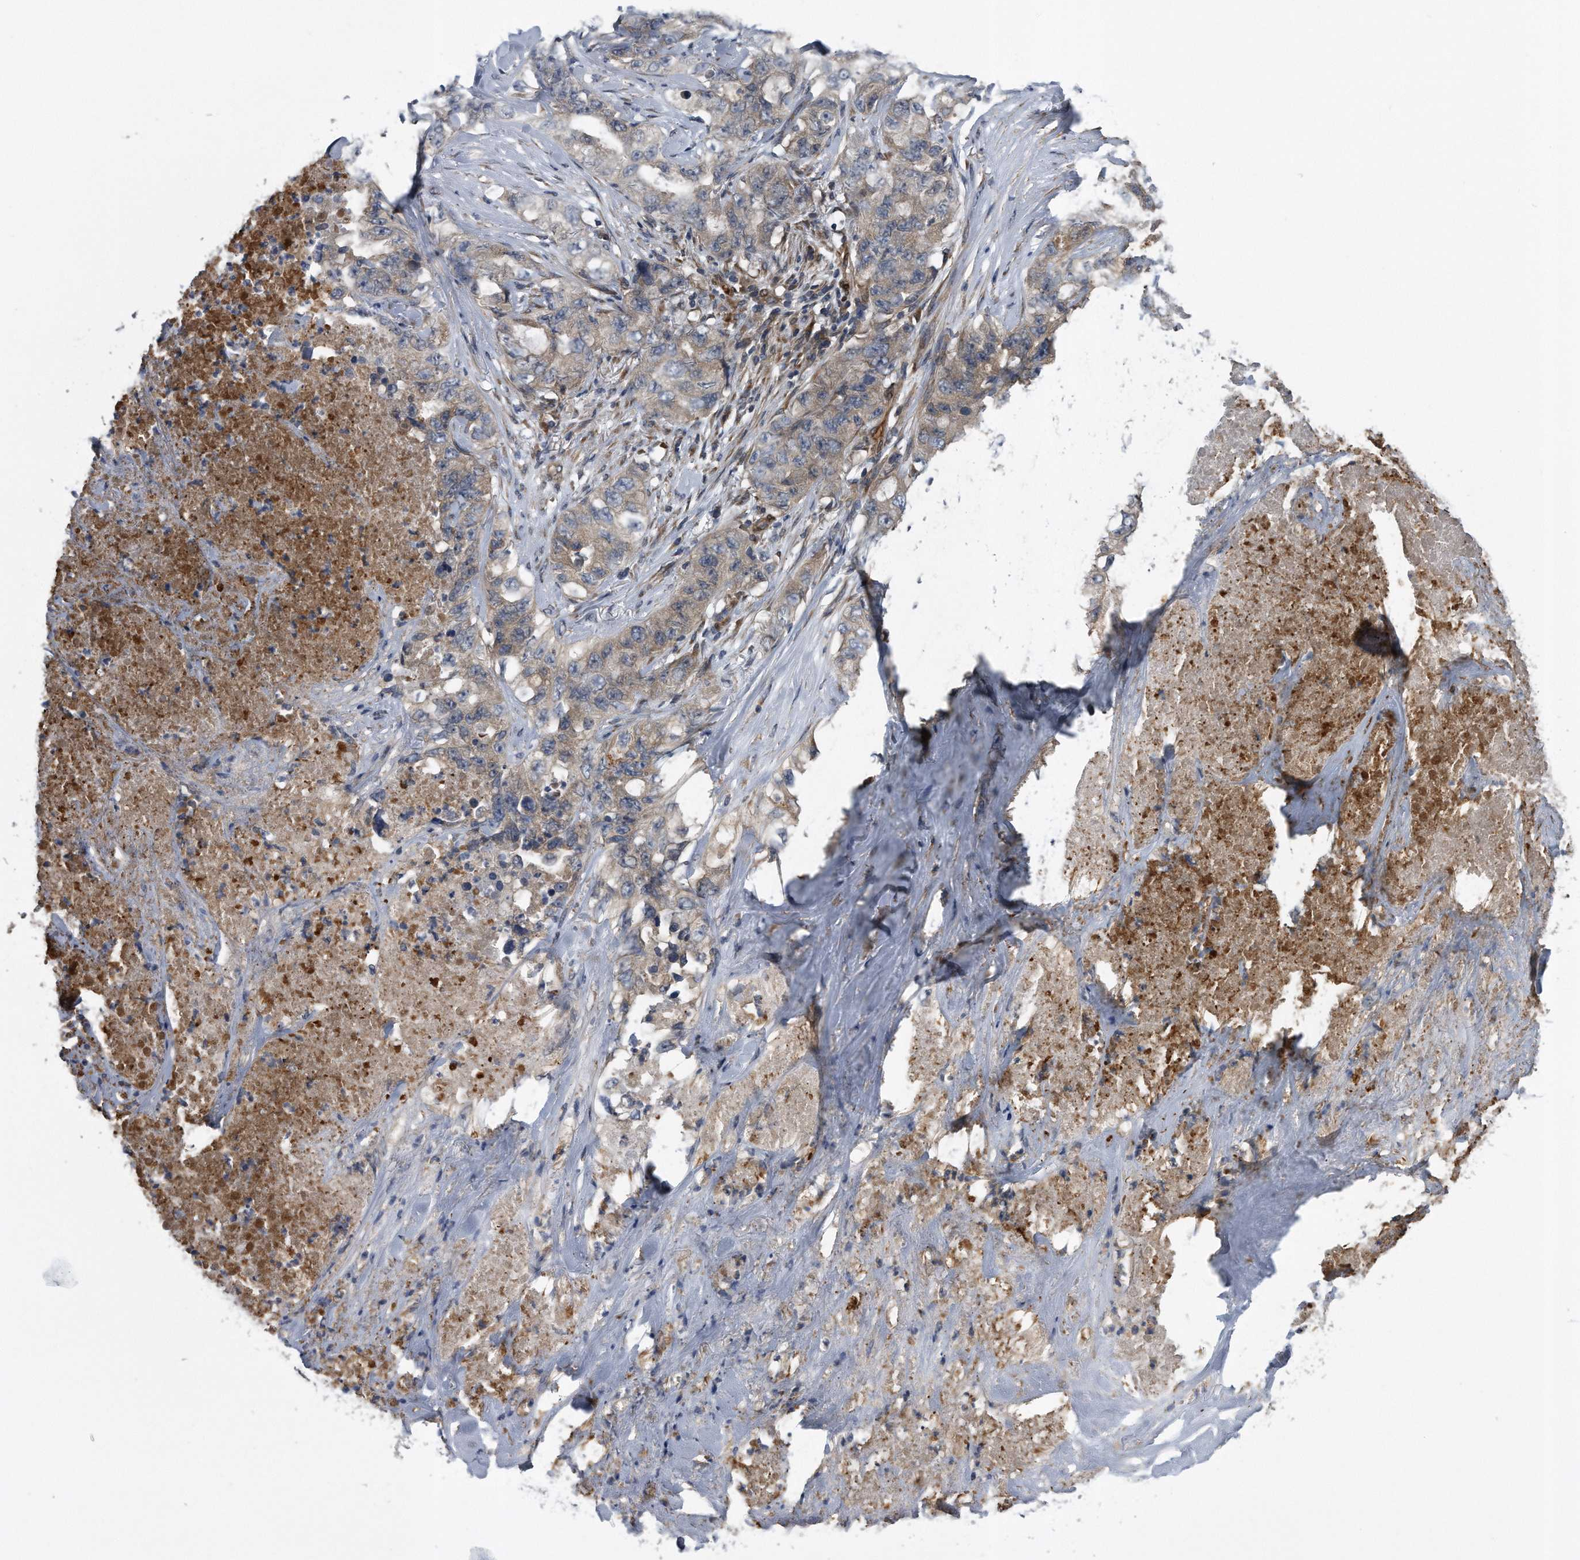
{"staining": {"intensity": "weak", "quantity": "25%-75%", "location": "cytoplasmic/membranous"}, "tissue": "lung cancer", "cell_type": "Tumor cells", "image_type": "cancer", "snomed": [{"axis": "morphology", "description": "Adenocarcinoma, NOS"}, {"axis": "topography", "description": "Lung"}], "caption": "This micrograph demonstrates IHC staining of lung cancer, with low weak cytoplasmic/membranous staining in approximately 25%-75% of tumor cells.", "gene": "ZNF79", "patient": {"sex": "female", "age": 51}}